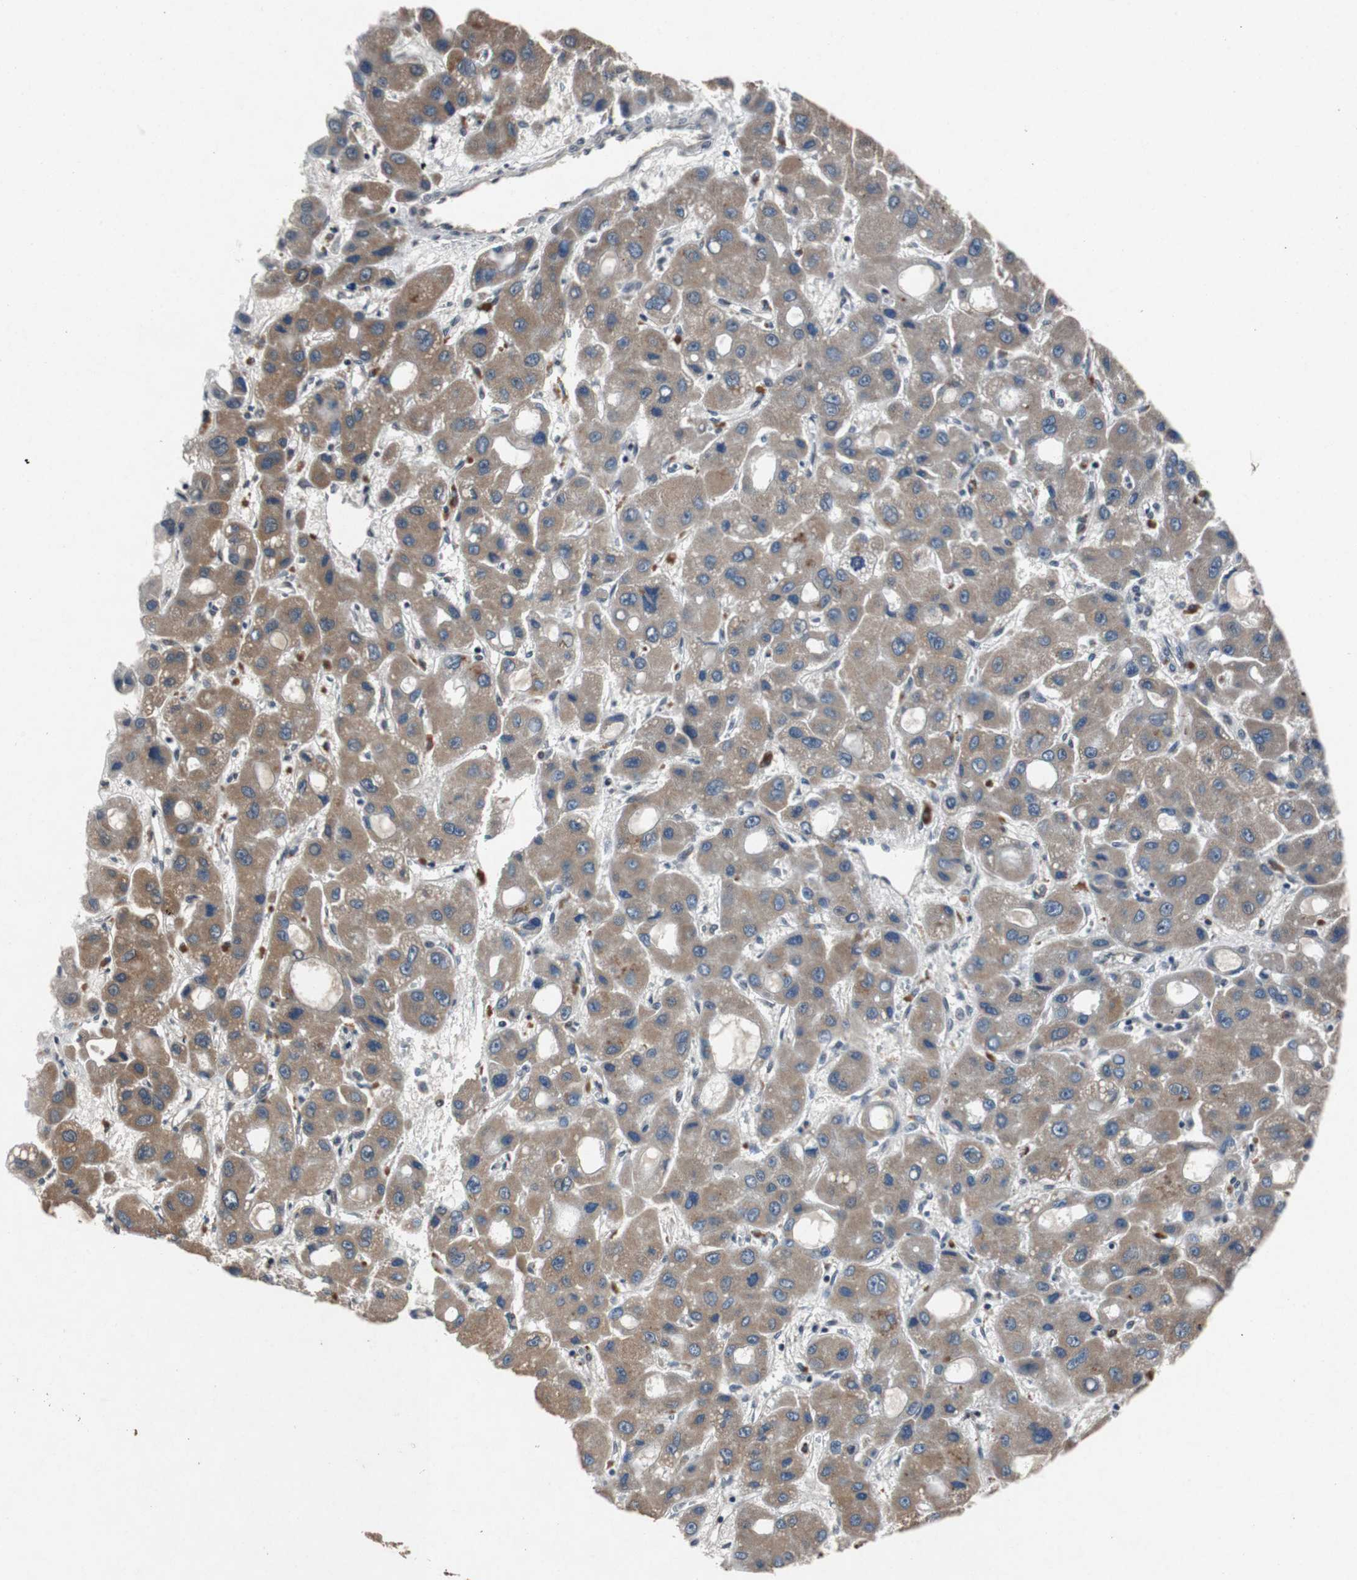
{"staining": {"intensity": "moderate", "quantity": "25%-75%", "location": "cytoplasmic/membranous"}, "tissue": "liver cancer", "cell_type": "Tumor cells", "image_type": "cancer", "snomed": [{"axis": "morphology", "description": "Carcinoma, Hepatocellular, NOS"}, {"axis": "topography", "description": "Liver"}], "caption": "Moderate cytoplasmic/membranous positivity is identified in approximately 25%-75% of tumor cells in hepatocellular carcinoma (liver).", "gene": "TP63", "patient": {"sex": "male", "age": 55}}